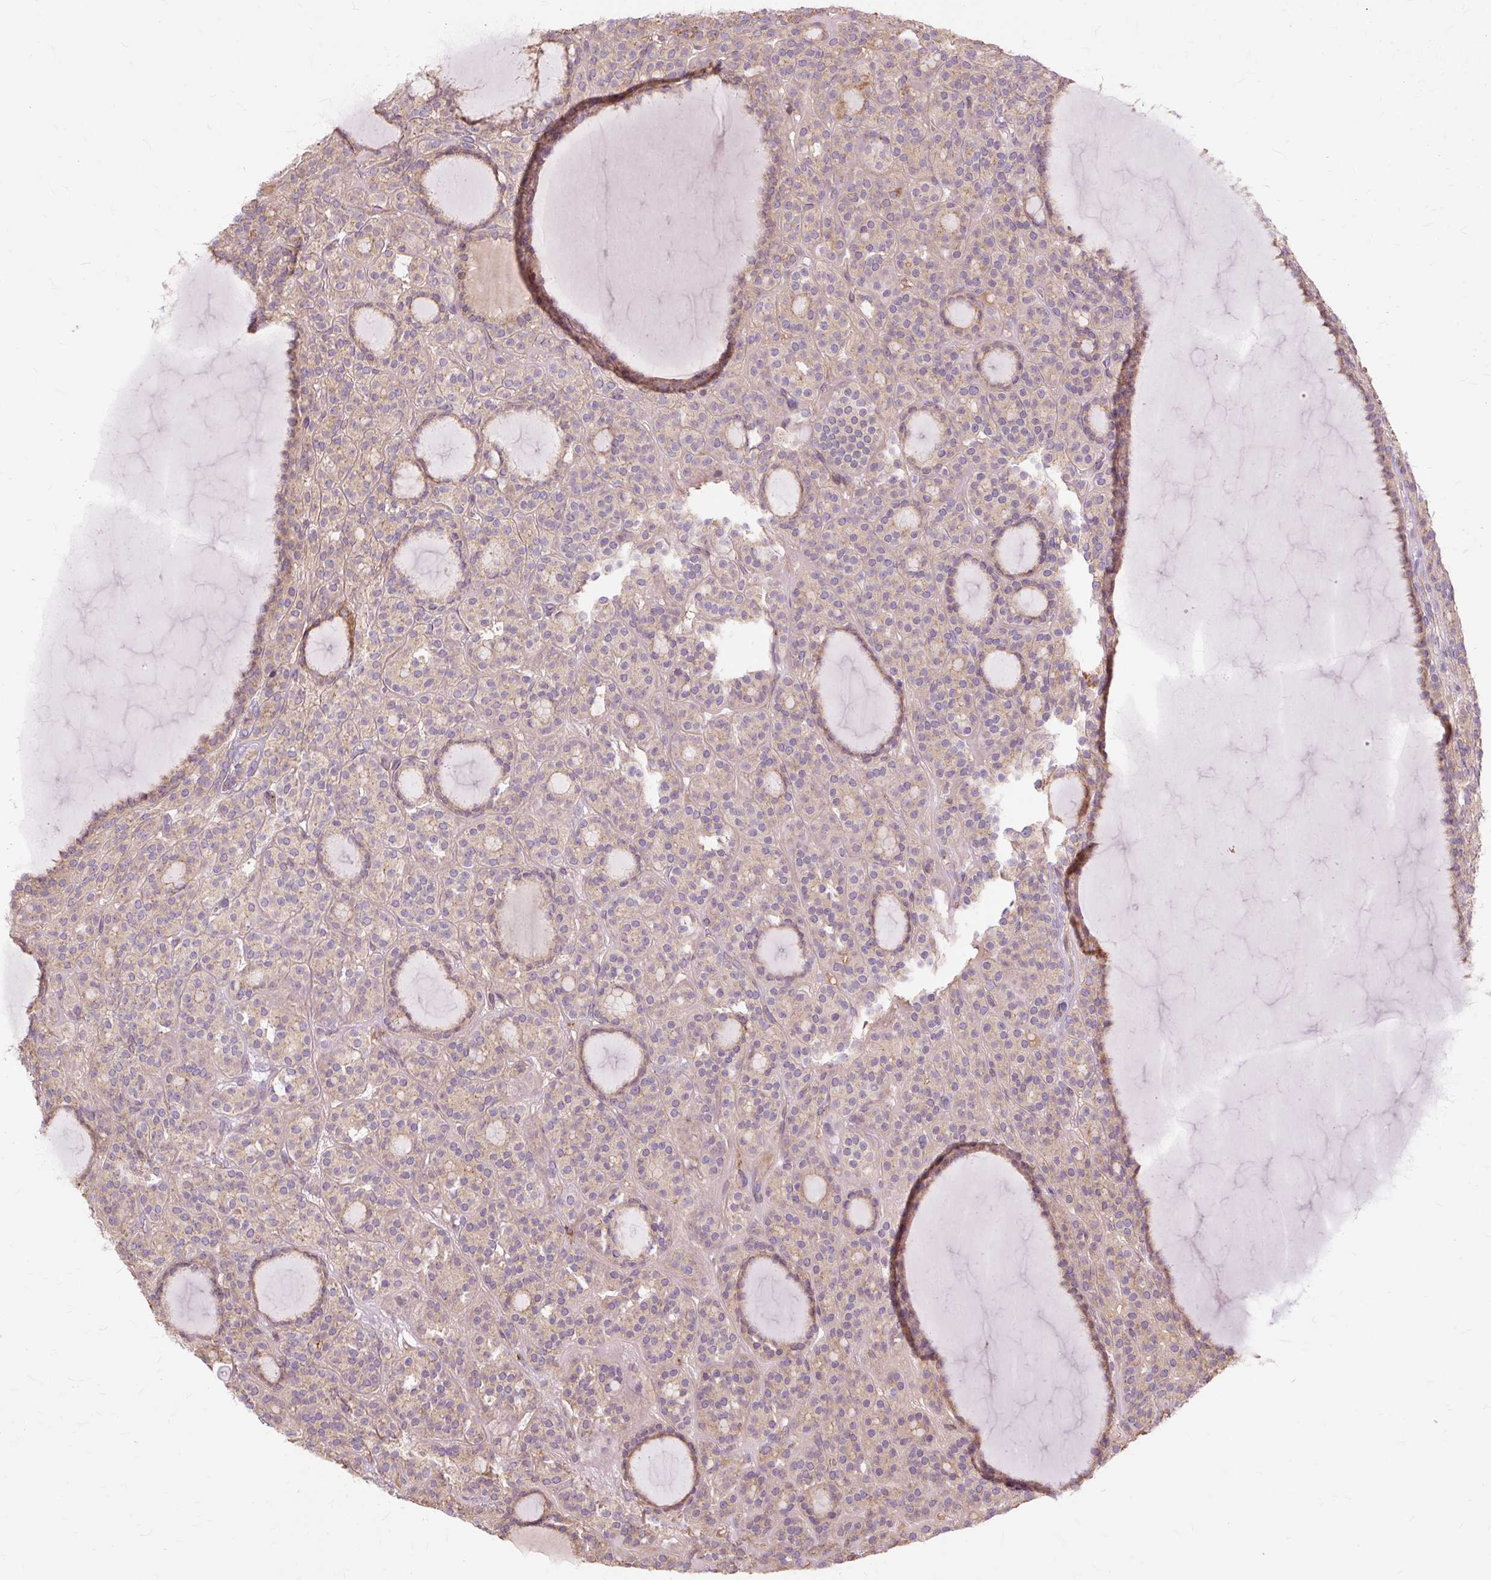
{"staining": {"intensity": "weak", "quantity": ">75%", "location": "cytoplasmic/membranous"}, "tissue": "thyroid cancer", "cell_type": "Tumor cells", "image_type": "cancer", "snomed": [{"axis": "morphology", "description": "Follicular adenoma carcinoma, NOS"}, {"axis": "topography", "description": "Thyroid gland"}], "caption": "Weak cytoplasmic/membranous staining for a protein is present in approximately >75% of tumor cells of follicular adenoma carcinoma (thyroid) using IHC.", "gene": "PDZD2", "patient": {"sex": "female", "age": 63}}